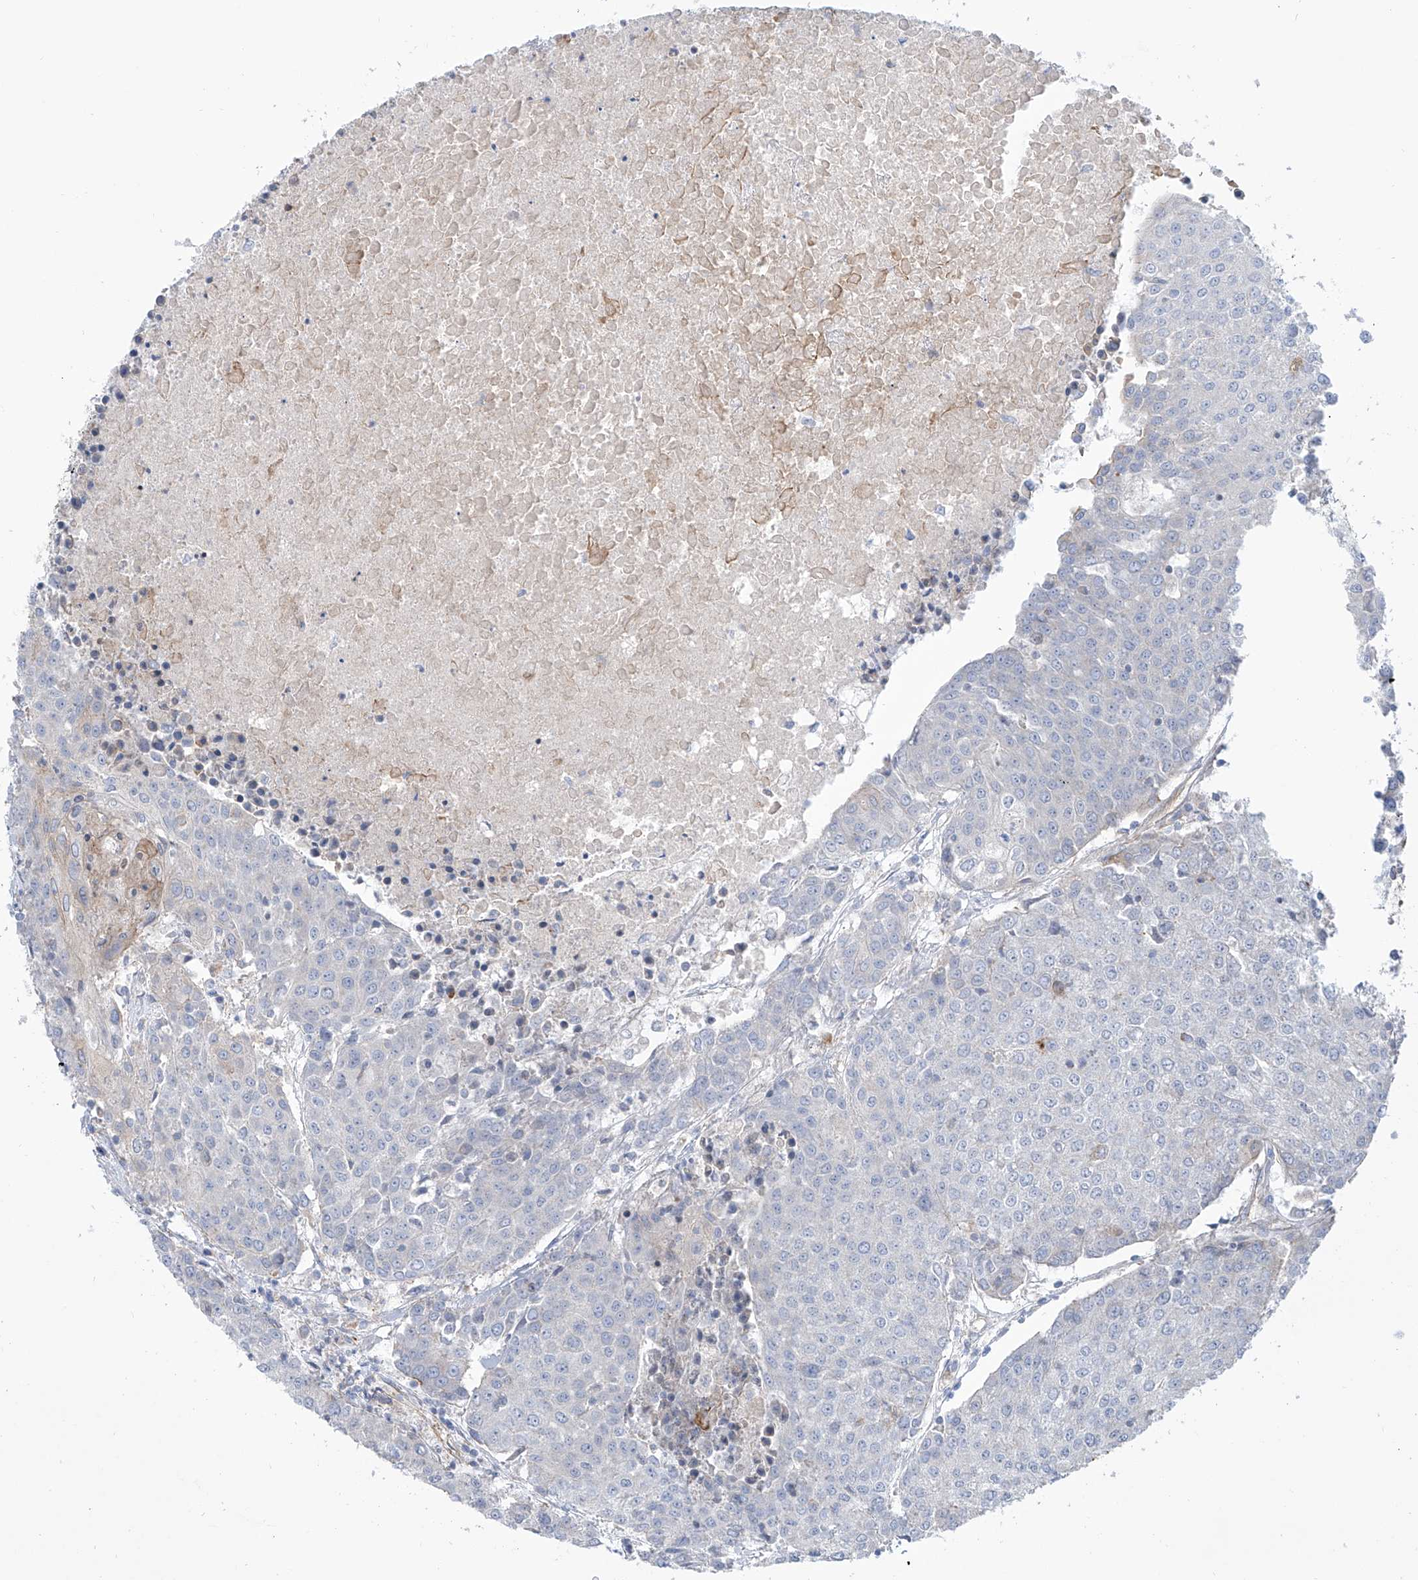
{"staining": {"intensity": "negative", "quantity": "none", "location": "none"}, "tissue": "urothelial cancer", "cell_type": "Tumor cells", "image_type": "cancer", "snomed": [{"axis": "morphology", "description": "Urothelial carcinoma, High grade"}, {"axis": "topography", "description": "Urinary bladder"}], "caption": "Tumor cells are negative for brown protein staining in high-grade urothelial carcinoma.", "gene": "TMEM209", "patient": {"sex": "female", "age": 85}}